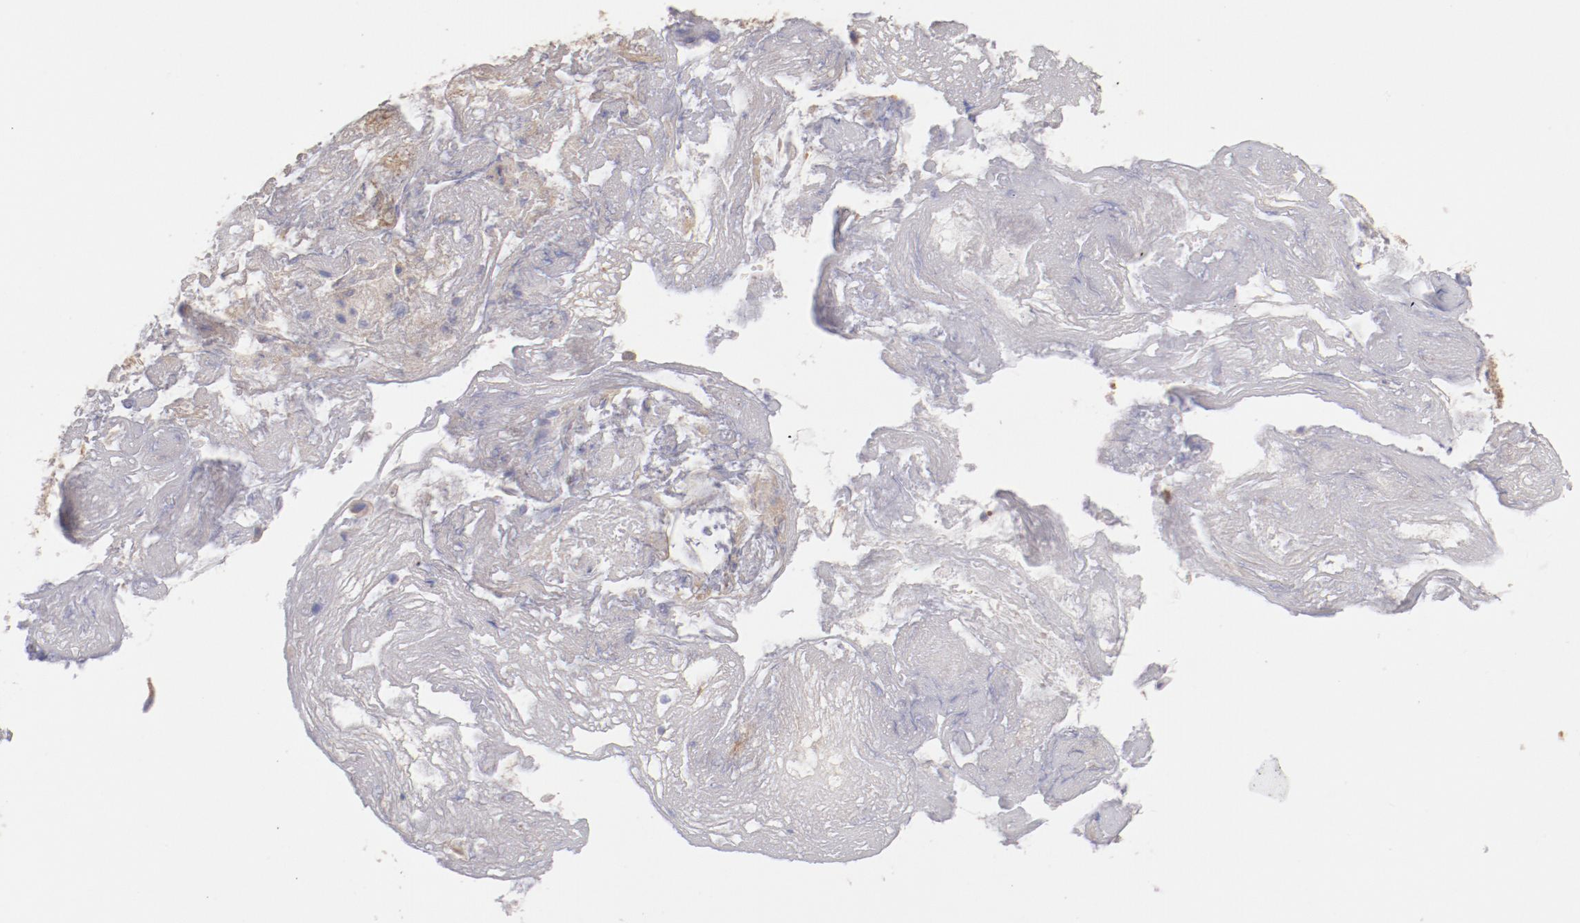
{"staining": {"intensity": "weak", "quantity": "25%-75%", "location": "cytoplasmic/membranous"}, "tissue": "ovarian cancer", "cell_type": "Tumor cells", "image_type": "cancer", "snomed": [{"axis": "morphology", "description": "Carcinoma, endometroid"}, {"axis": "topography", "description": "Ovary"}], "caption": "Endometroid carcinoma (ovarian) tissue demonstrates weak cytoplasmic/membranous positivity in about 25%-75% of tumor cells", "gene": "ENTPD5", "patient": {"sex": "female", "age": 42}}